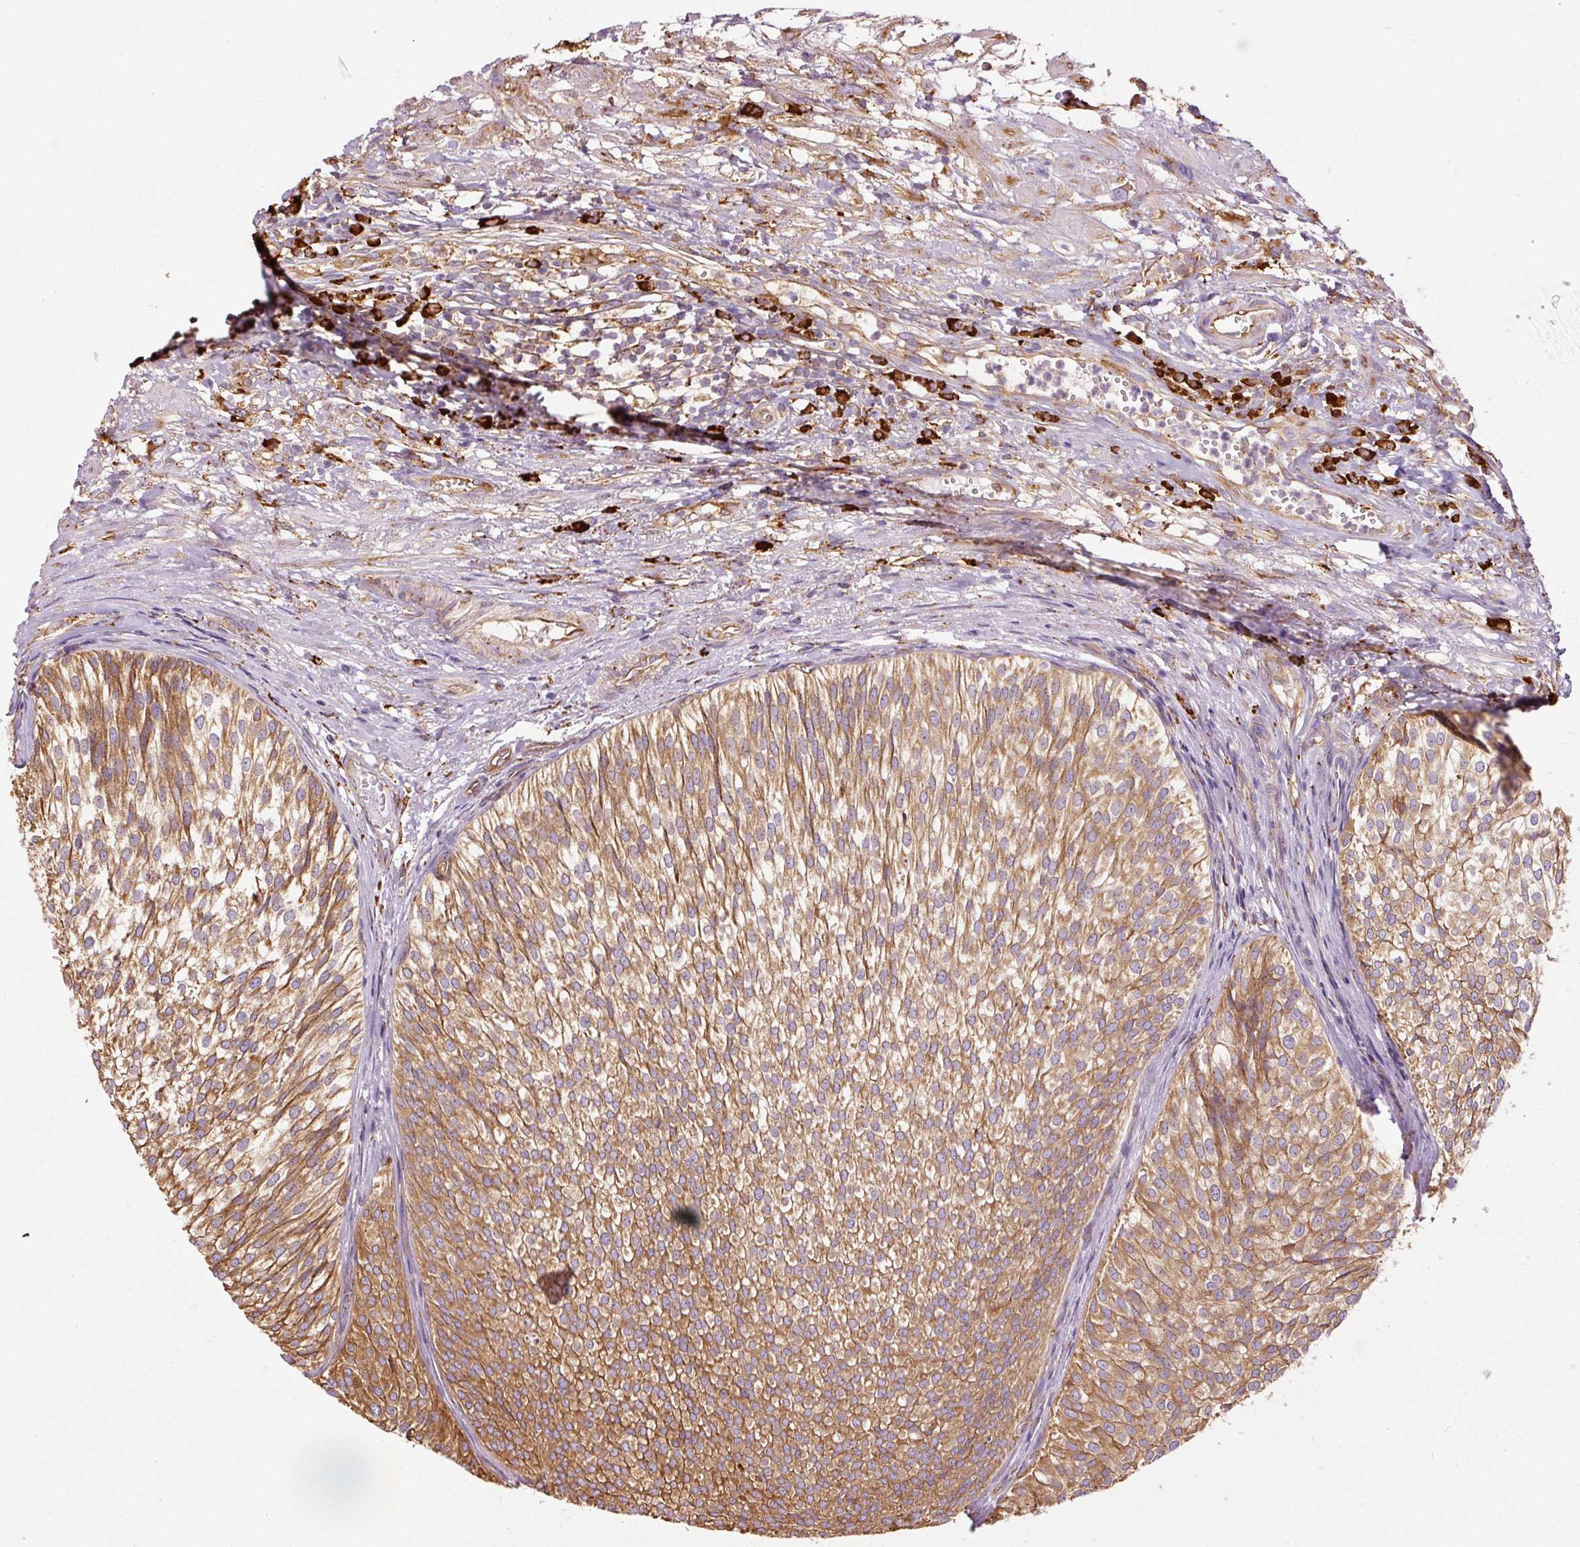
{"staining": {"intensity": "moderate", "quantity": ">75%", "location": "cytoplasmic/membranous"}, "tissue": "urothelial cancer", "cell_type": "Tumor cells", "image_type": "cancer", "snomed": [{"axis": "morphology", "description": "Urothelial carcinoma, Low grade"}, {"axis": "topography", "description": "Urinary bladder"}], "caption": "DAB (3,3'-diaminobenzidine) immunohistochemical staining of human urothelial cancer shows moderate cytoplasmic/membranous protein staining in approximately >75% of tumor cells. The staining is performed using DAB (3,3'-diaminobenzidine) brown chromogen to label protein expression. The nuclei are counter-stained blue using hematoxylin.", "gene": "KLC1", "patient": {"sex": "male", "age": 91}}